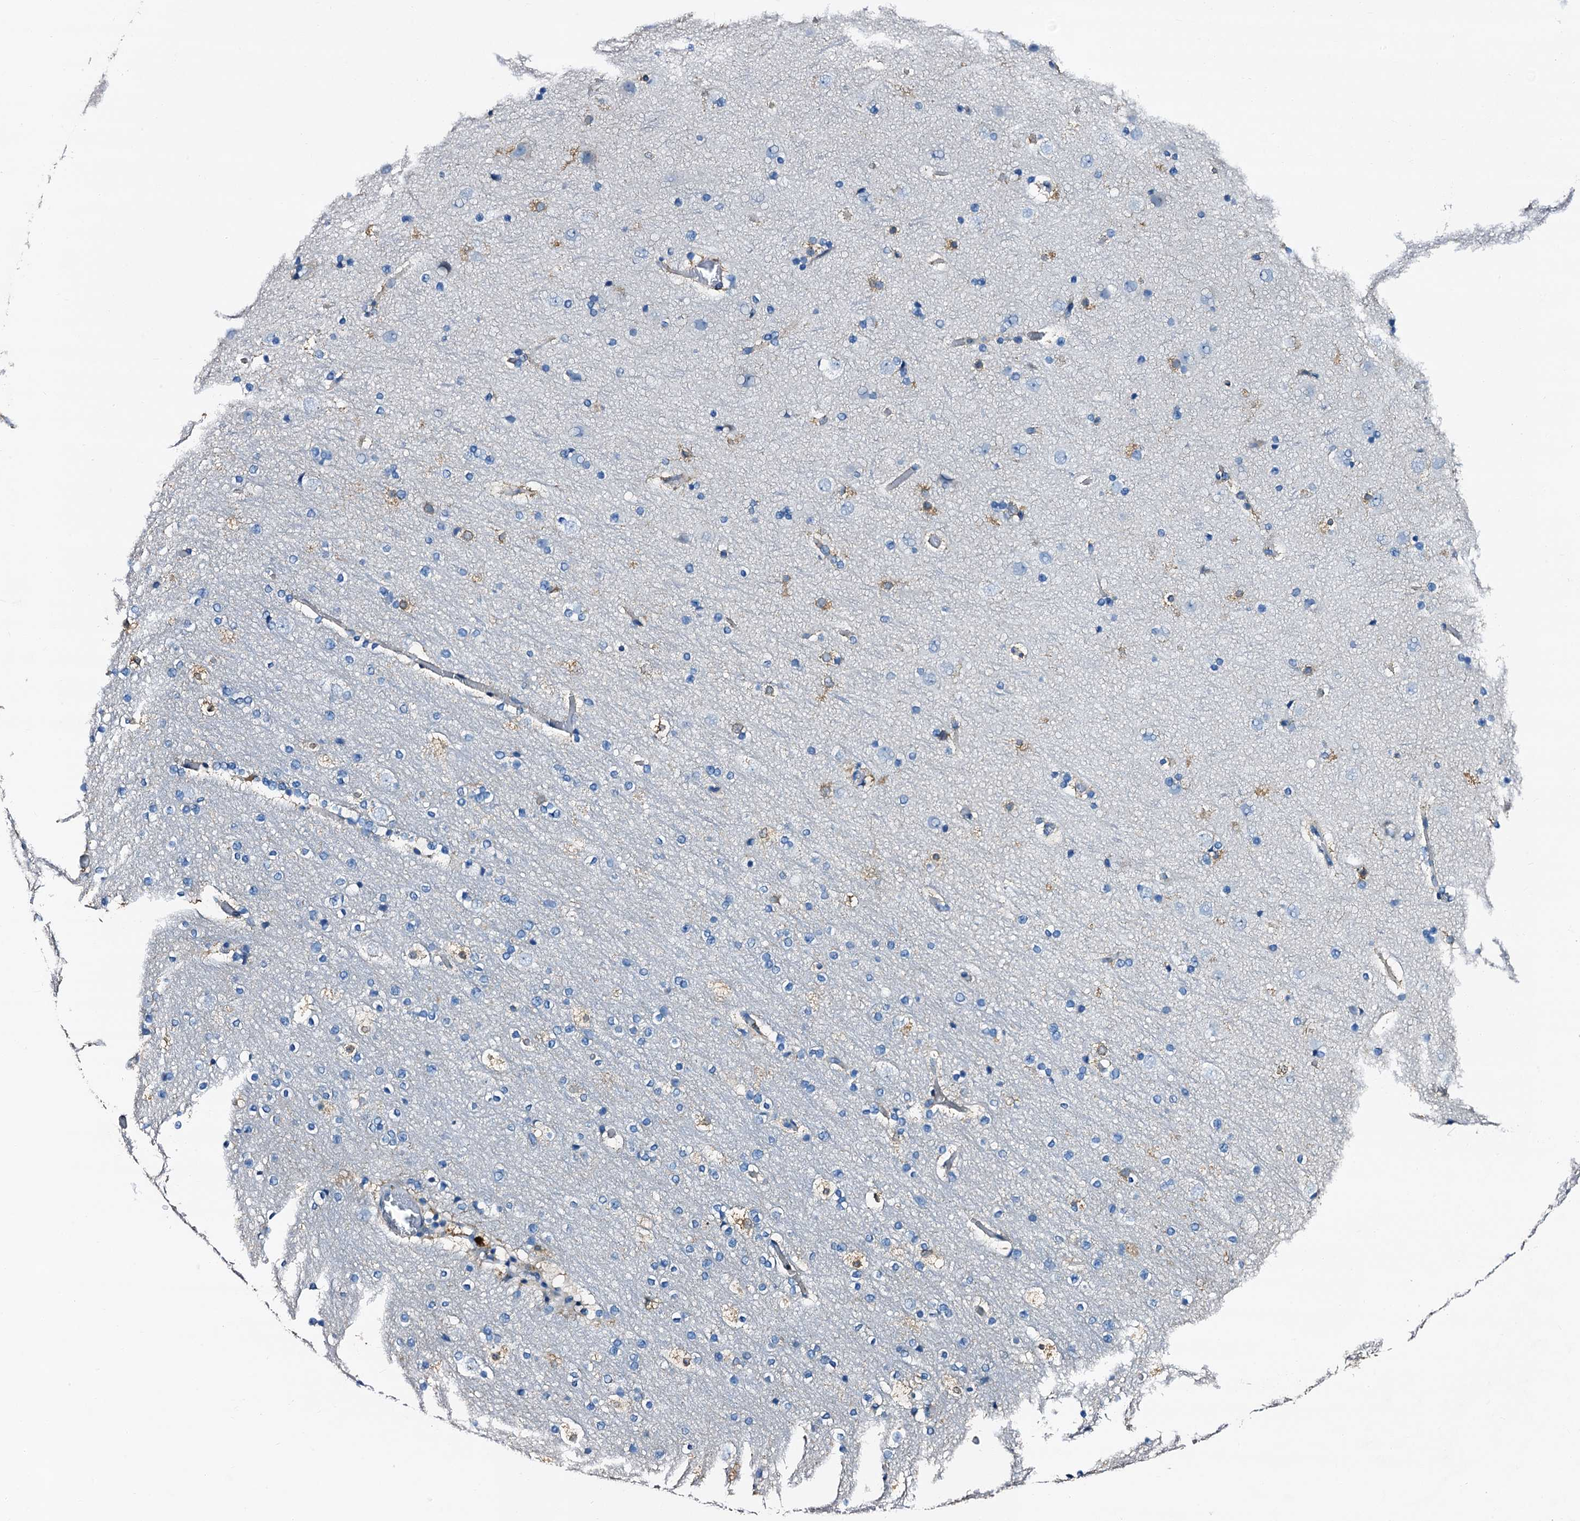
{"staining": {"intensity": "negative", "quantity": "none", "location": "none"}, "tissue": "cerebral cortex", "cell_type": "Endothelial cells", "image_type": "normal", "snomed": [{"axis": "morphology", "description": "Normal tissue, NOS"}, {"axis": "topography", "description": "Cerebral cortex"}], "caption": "DAB (3,3'-diaminobenzidine) immunohistochemical staining of unremarkable human cerebral cortex shows no significant expression in endothelial cells. (DAB IHC visualized using brightfield microscopy, high magnification).", "gene": "FREM3", "patient": {"sex": "male", "age": 57}}